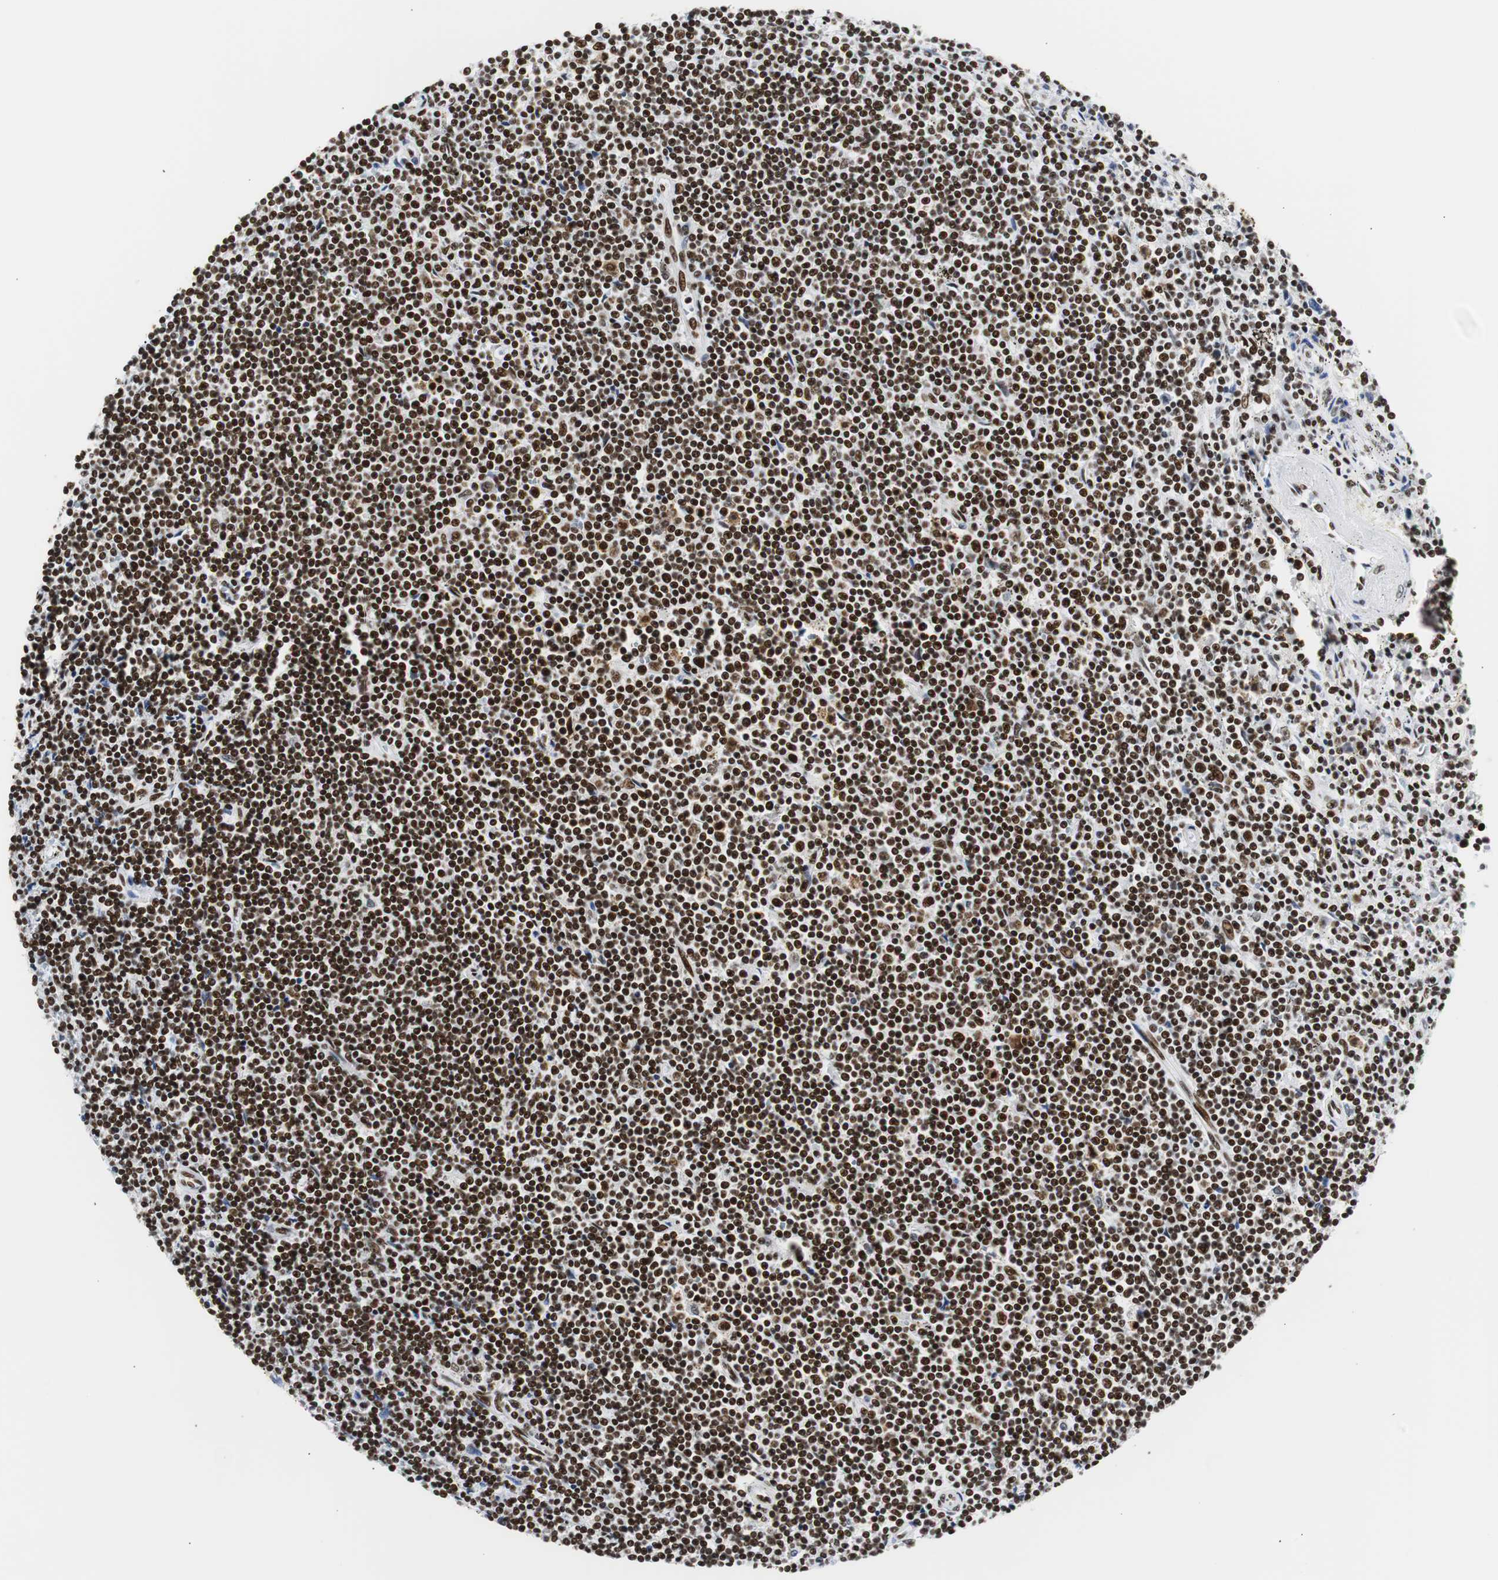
{"staining": {"intensity": "strong", "quantity": ">75%", "location": "nuclear"}, "tissue": "lymphoma", "cell_type": "Tumor cells", "image_type": "cancer", "snomed": [{"axis": "morphology", "description": "Malignant lymphoma, non-Hodgkin's type, Low grade"}, {"axis": "topography", "description": "Spleen"}], "caption": "A brown stain highlights strong nuclear staining of a protein in human lymphoma tumor cells.", "gene": "HNRNPH2", "patient": {"sex": "male", "age": 76}}